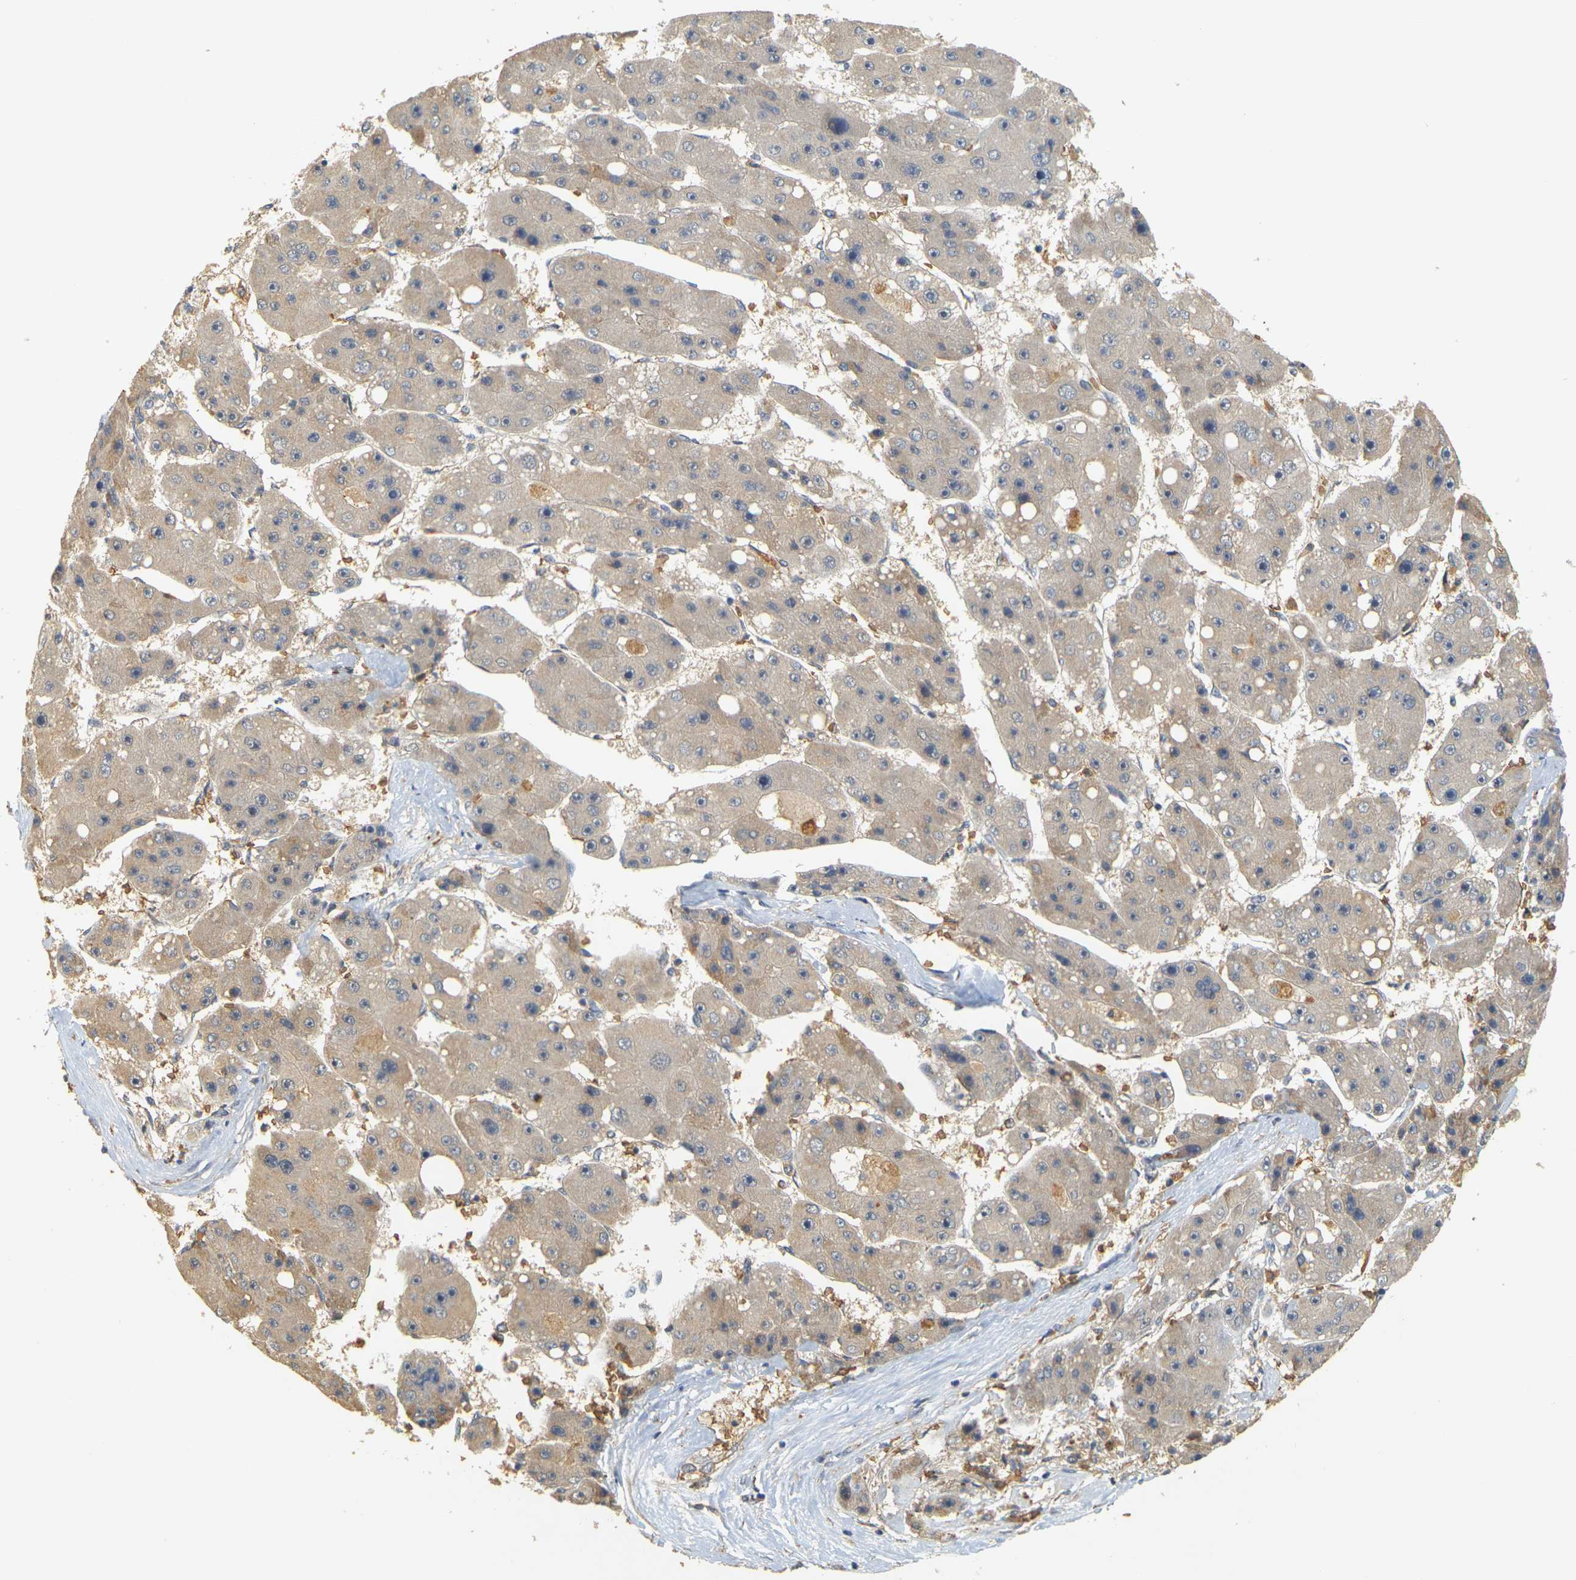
{"staining": {"intensity": "weak", "quantity": "<25%", "location": "cytoplasmic/membranous"}, "tissue": "liver cancer", "cell_type": "Tumor cells", "image_type": "cancer", "snomed": [{"axis": "morphology", "description": "Carcinoma, Hepatocellular, NOS"}, {"axis": "topography", "description": "Liver"}], "caption": "Tumor cells are negative for brown protein staining in hepatocellular carcinoma (liver).", "gene": "MEGF9", "patient": {"sex": "female", "age": 61}}